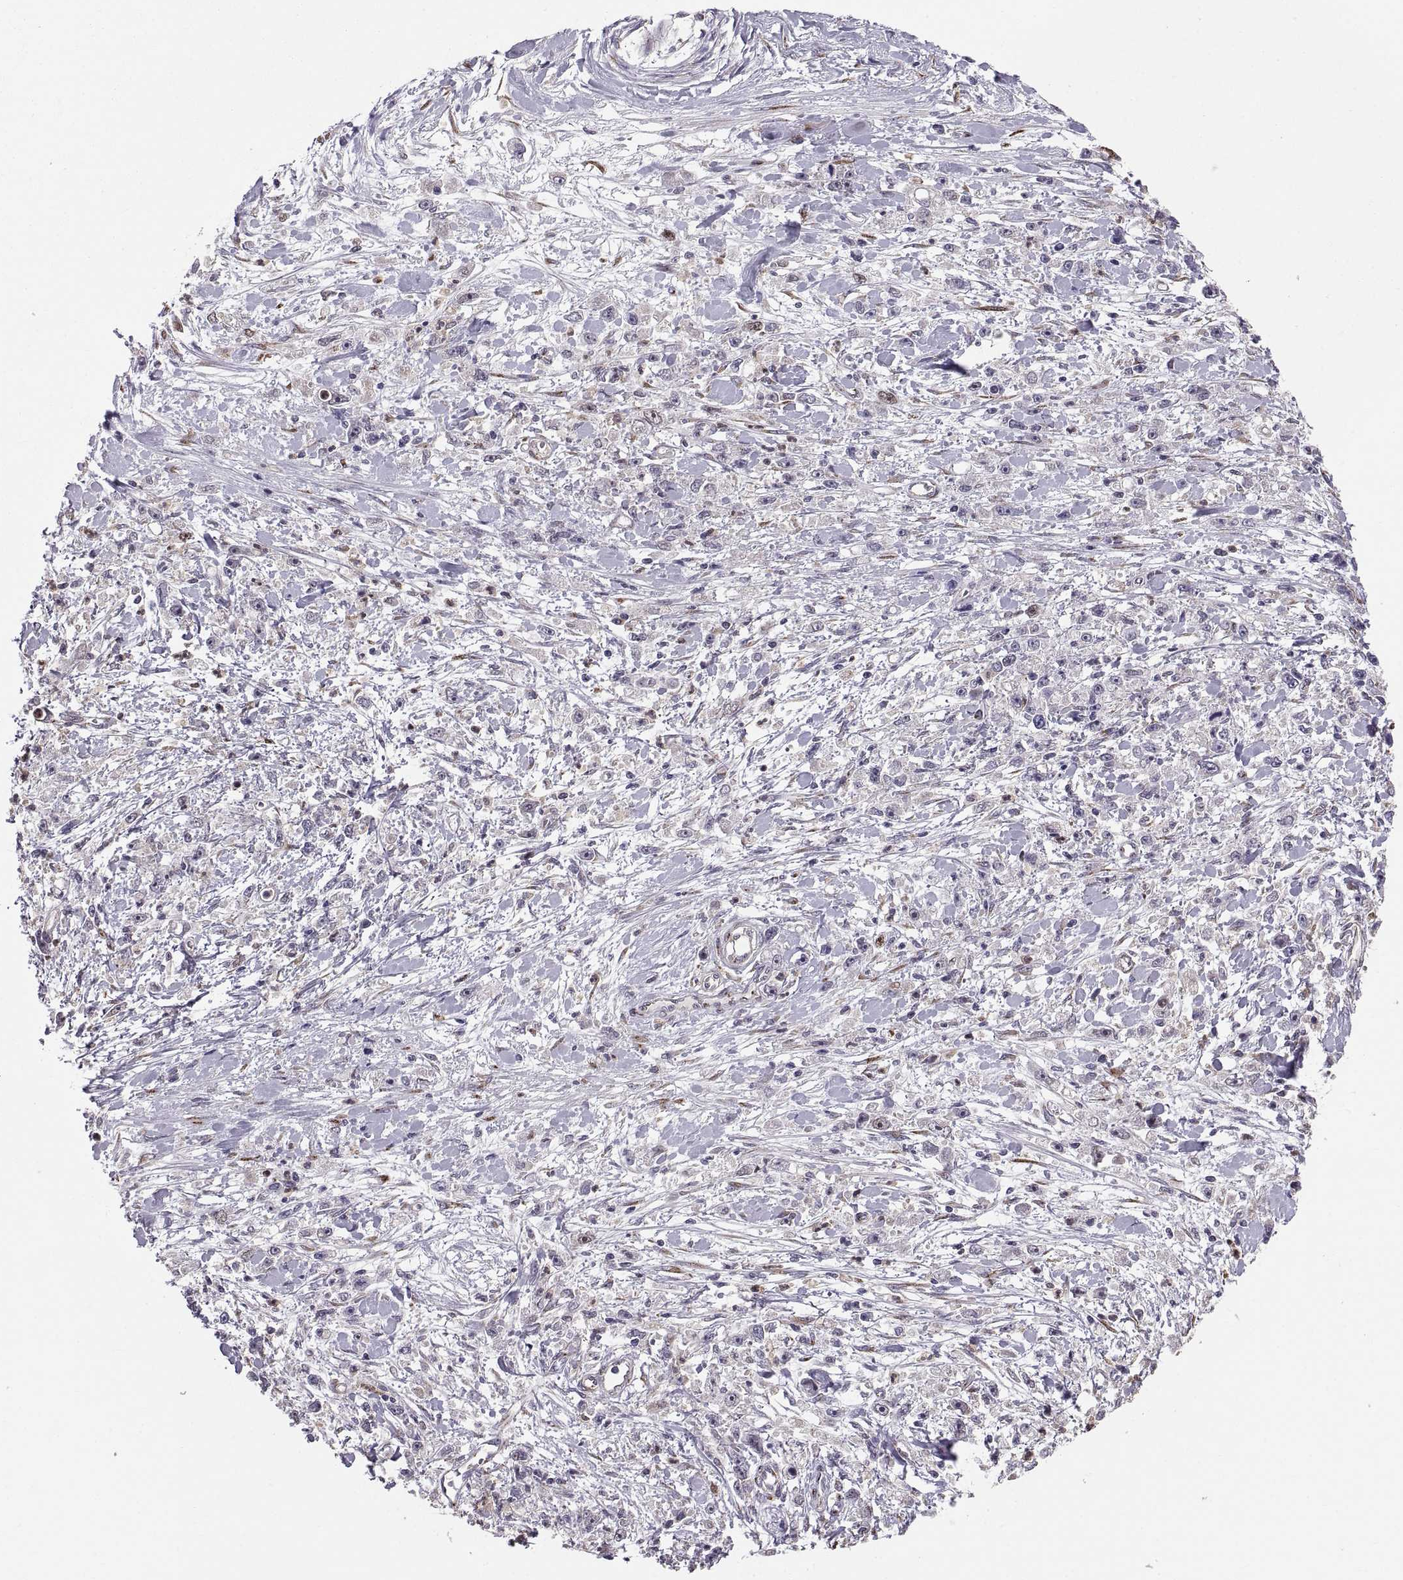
{"staining": {"intensity": "negative", "quantity": "none", "location": "none"}, "tissue": "stomach cancer", "cell_type": "Tumor cells", "image_type": "cancer", "snomed": [{"axis": "morphology", "description": "Adenocarcinoma, NOS"}, {"axis": "topography", "description": "Stomach"}], "caption": "A histopathology image of human adenocarcinoma (stomach) is negative for staining in tumor cells.", "gene": "TESC", "patient": {"sex": "female", "age": 59}}